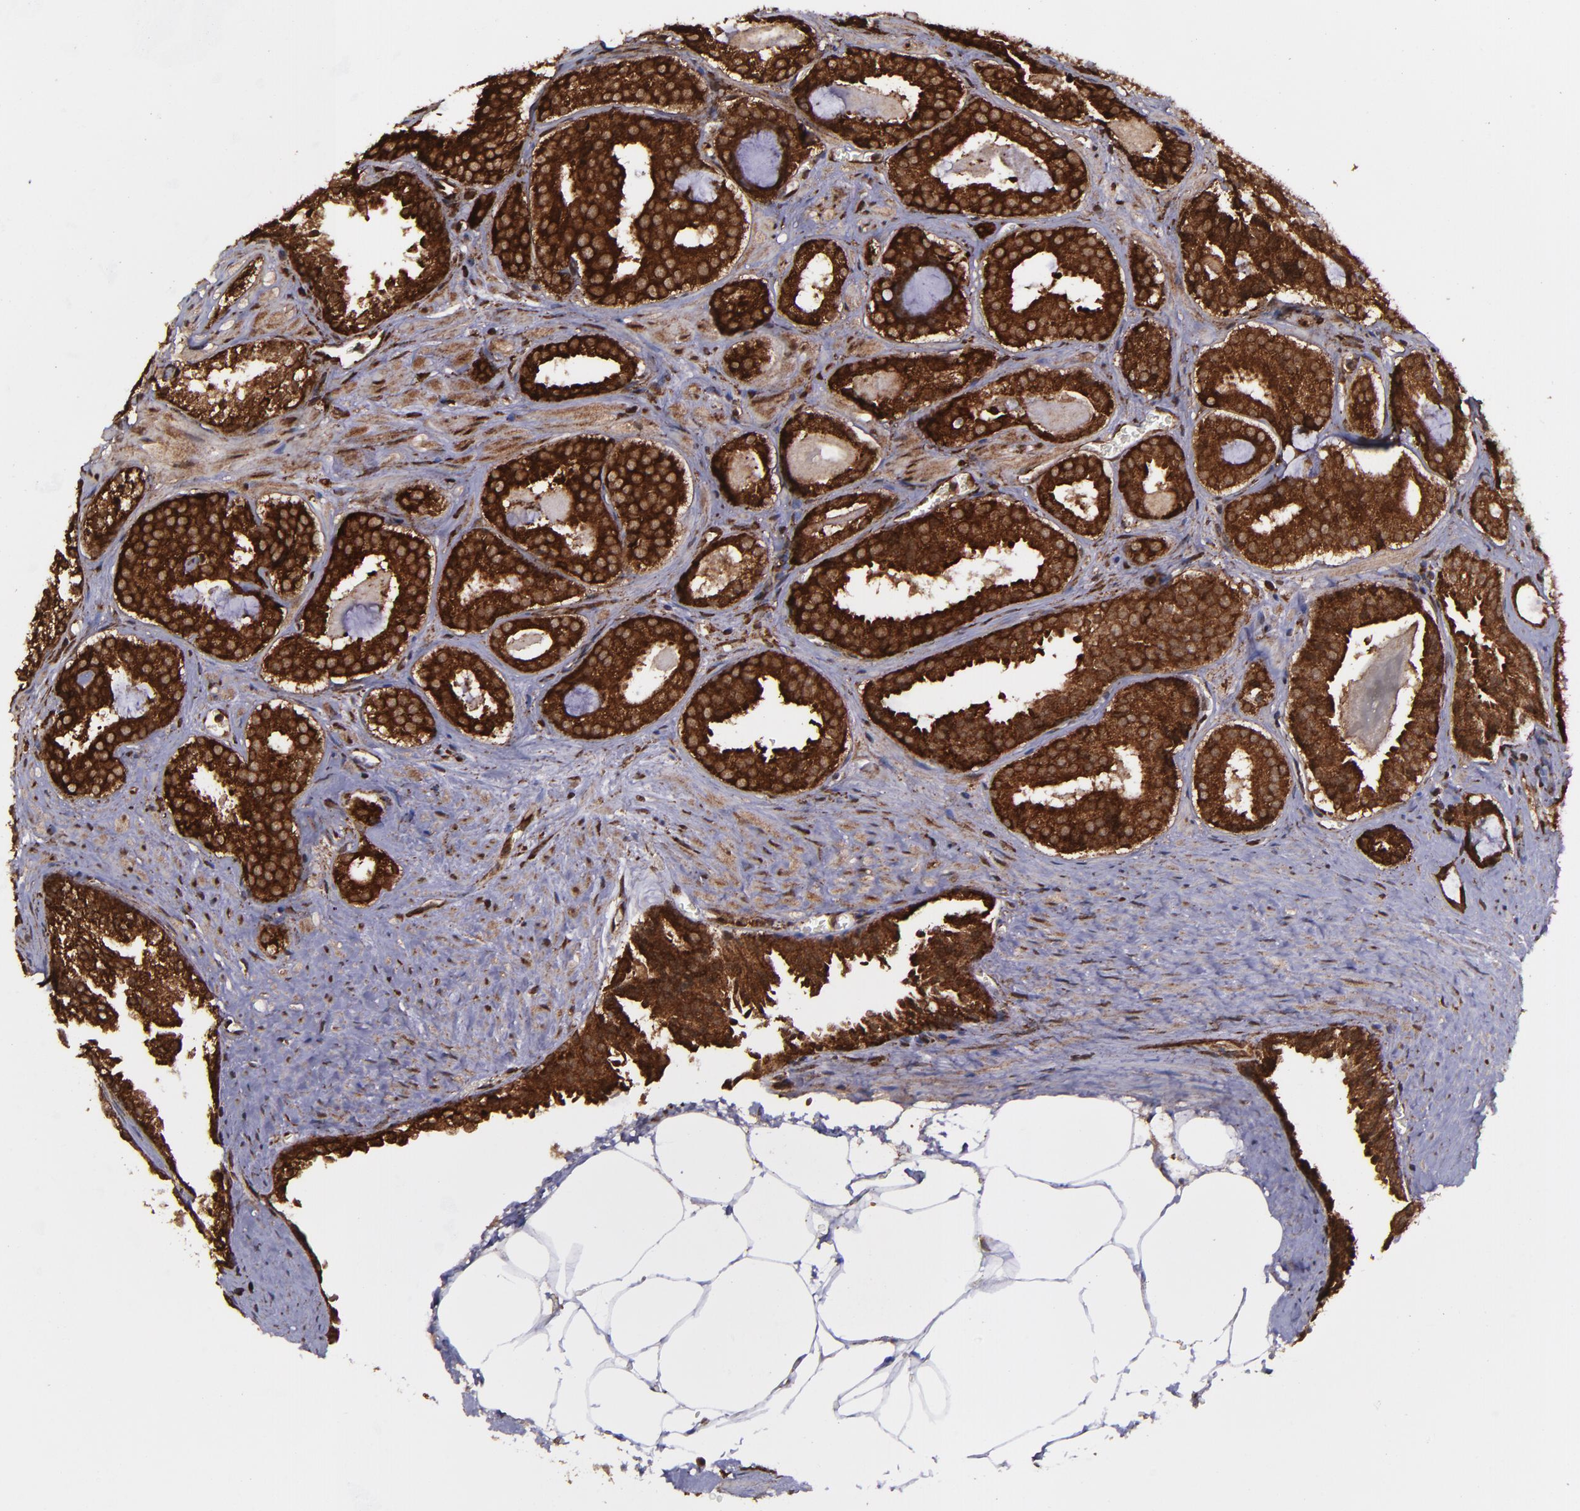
{"staining": {"intensity": "strong", "quantity": ">75%", "location": "cytoplasmic/membranous,nuclear"}, "tissue": "prostate cancer", "cell_type": "Tumor cells", "image_type": "cancer", "snomed": [{"axis": "morphology", "description": "Adenocarcinoma, Medium grade"}, {"axis": "topography", "description": "Prostate"}], "caption": "The histopathology image reveals immunohistochemical staining of medium-grade adenocarcinoma (prostate). There is strong cytoplasmic/membranous and nuclear positivity is present in approximately >75% of tumor cells.", "gene": "EIF4ENIF1", "patient": {"sex": "male", "age": 64}}